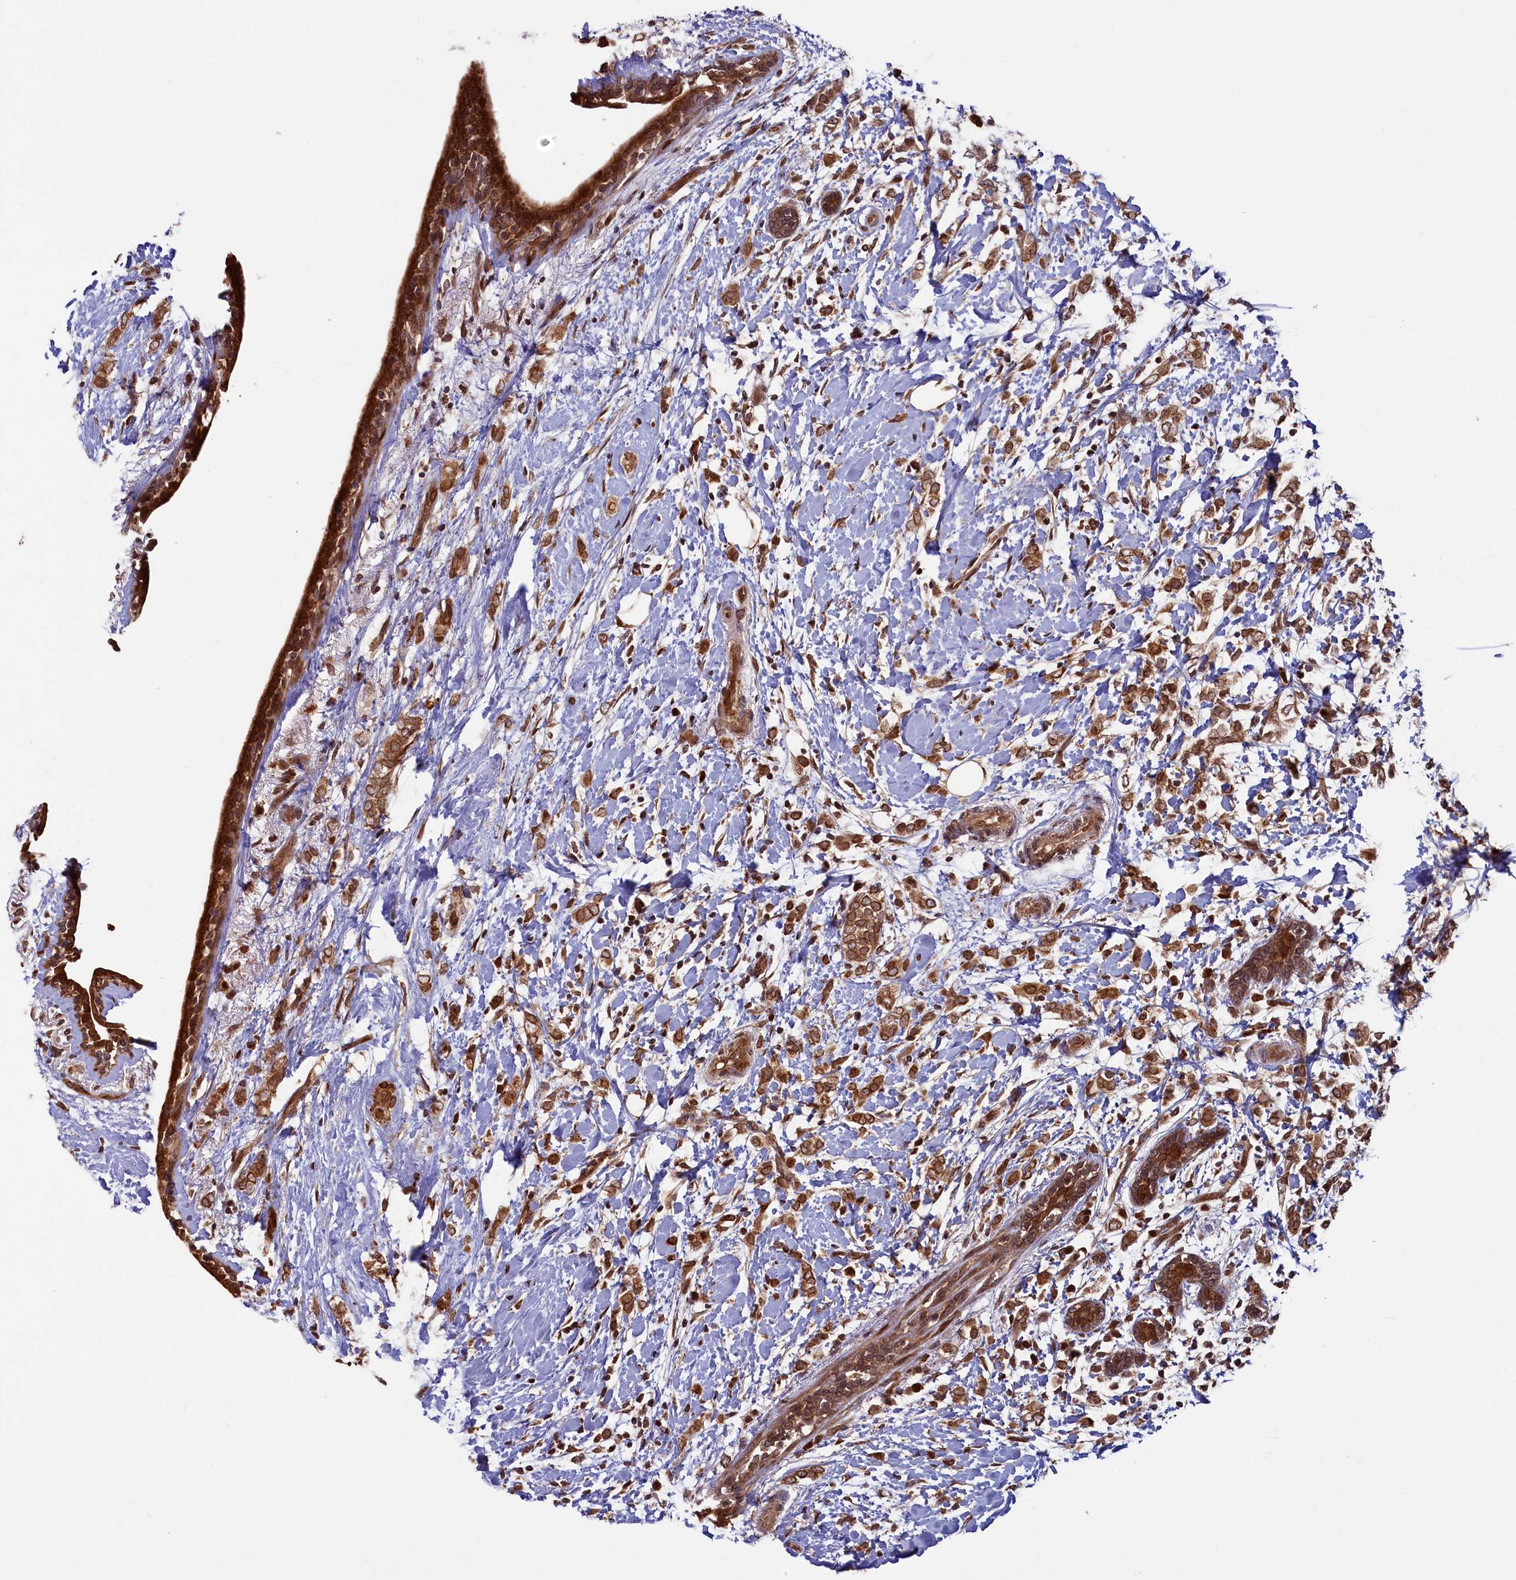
{"staining": {"intensity": "moderate", "quantity": ">75%", "location": "cytoplasmic/membranous,nuclear"}, "tissue": "breast cancer", "cell_type": "Tumor cells", "image_type": "cancer", "snomed": [{"axis": "morphology", "description": "Normal tissue, NOS"}, {"axis": "morphology", "description": "Lobular carcinoma"}, {"axis": "topography", "description": "Breast"}], "caption": "Breast cancer stained with immunohistochemistry (IHC) shows moderate cytoplasmic/membranous and nuclear staining in approximately >75% of tumor cells.", "gene": "NAE1", "patient": {"sex": "female", "age": 47}}